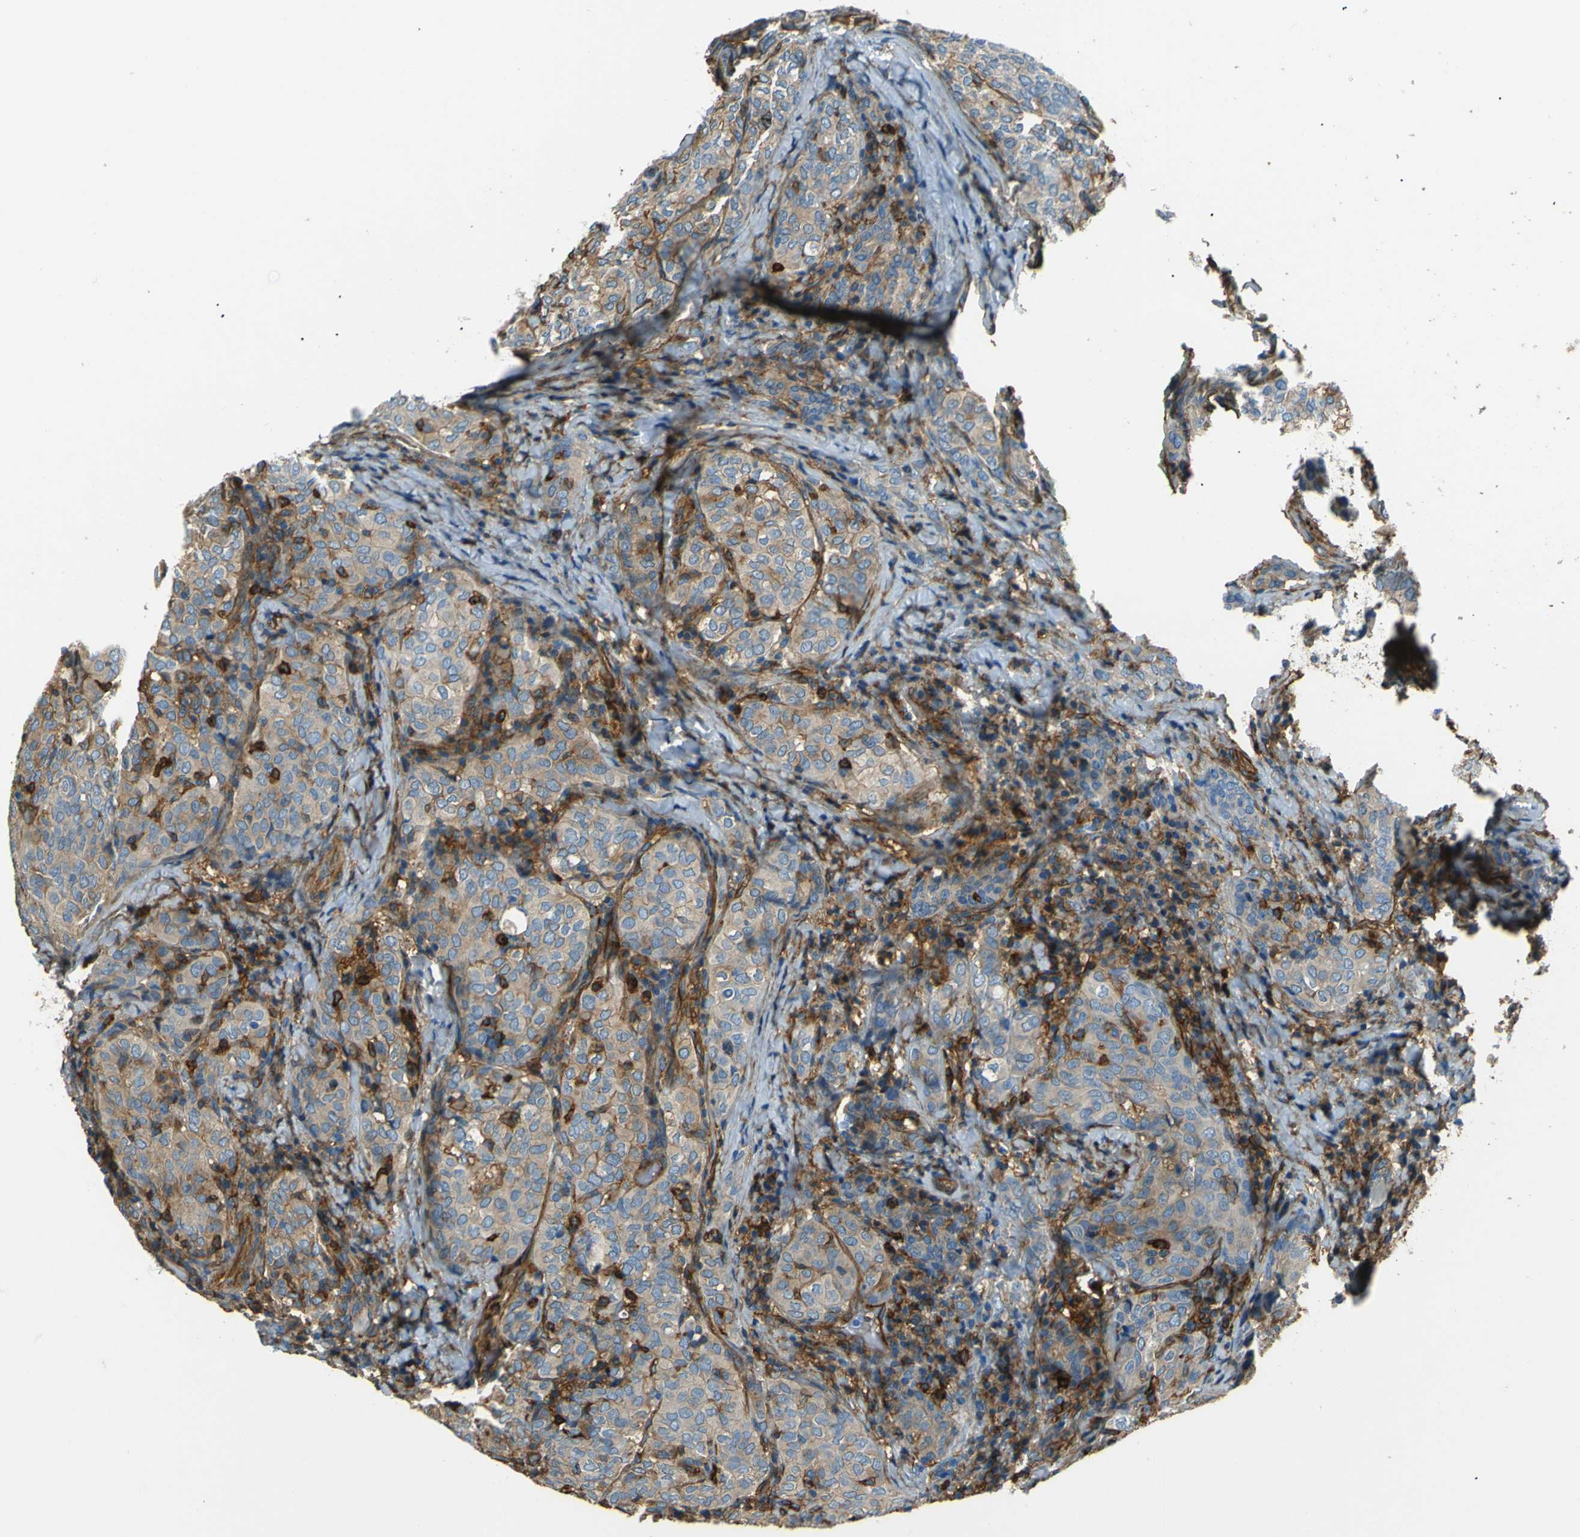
{"staining": {"intensity": "weak", "quantity": ">75%", "location": "cytoplasmic/membranous"}, "tissue": "thyroid cancer", "cell_type": "Tumor cells", "image_type": "cancer", "snomed": [{"axis": "morphology", "description": "Normal tissue, NOS"}, {"axis": "morphology", "description": "Papillary adenocarcinoma, NOS"}, {"axis": "topography", "description": "Thyroid gland"}], "caption": "Immunohistochemical staining of human papillary adenocarcinoma (thyroid) exhibits low levels of weak cytoplasmic/membranous protein staining in about >75% of tumor cells.", "gene": "ENTPD1", "patient": {"sex": "female", "age": 30}}